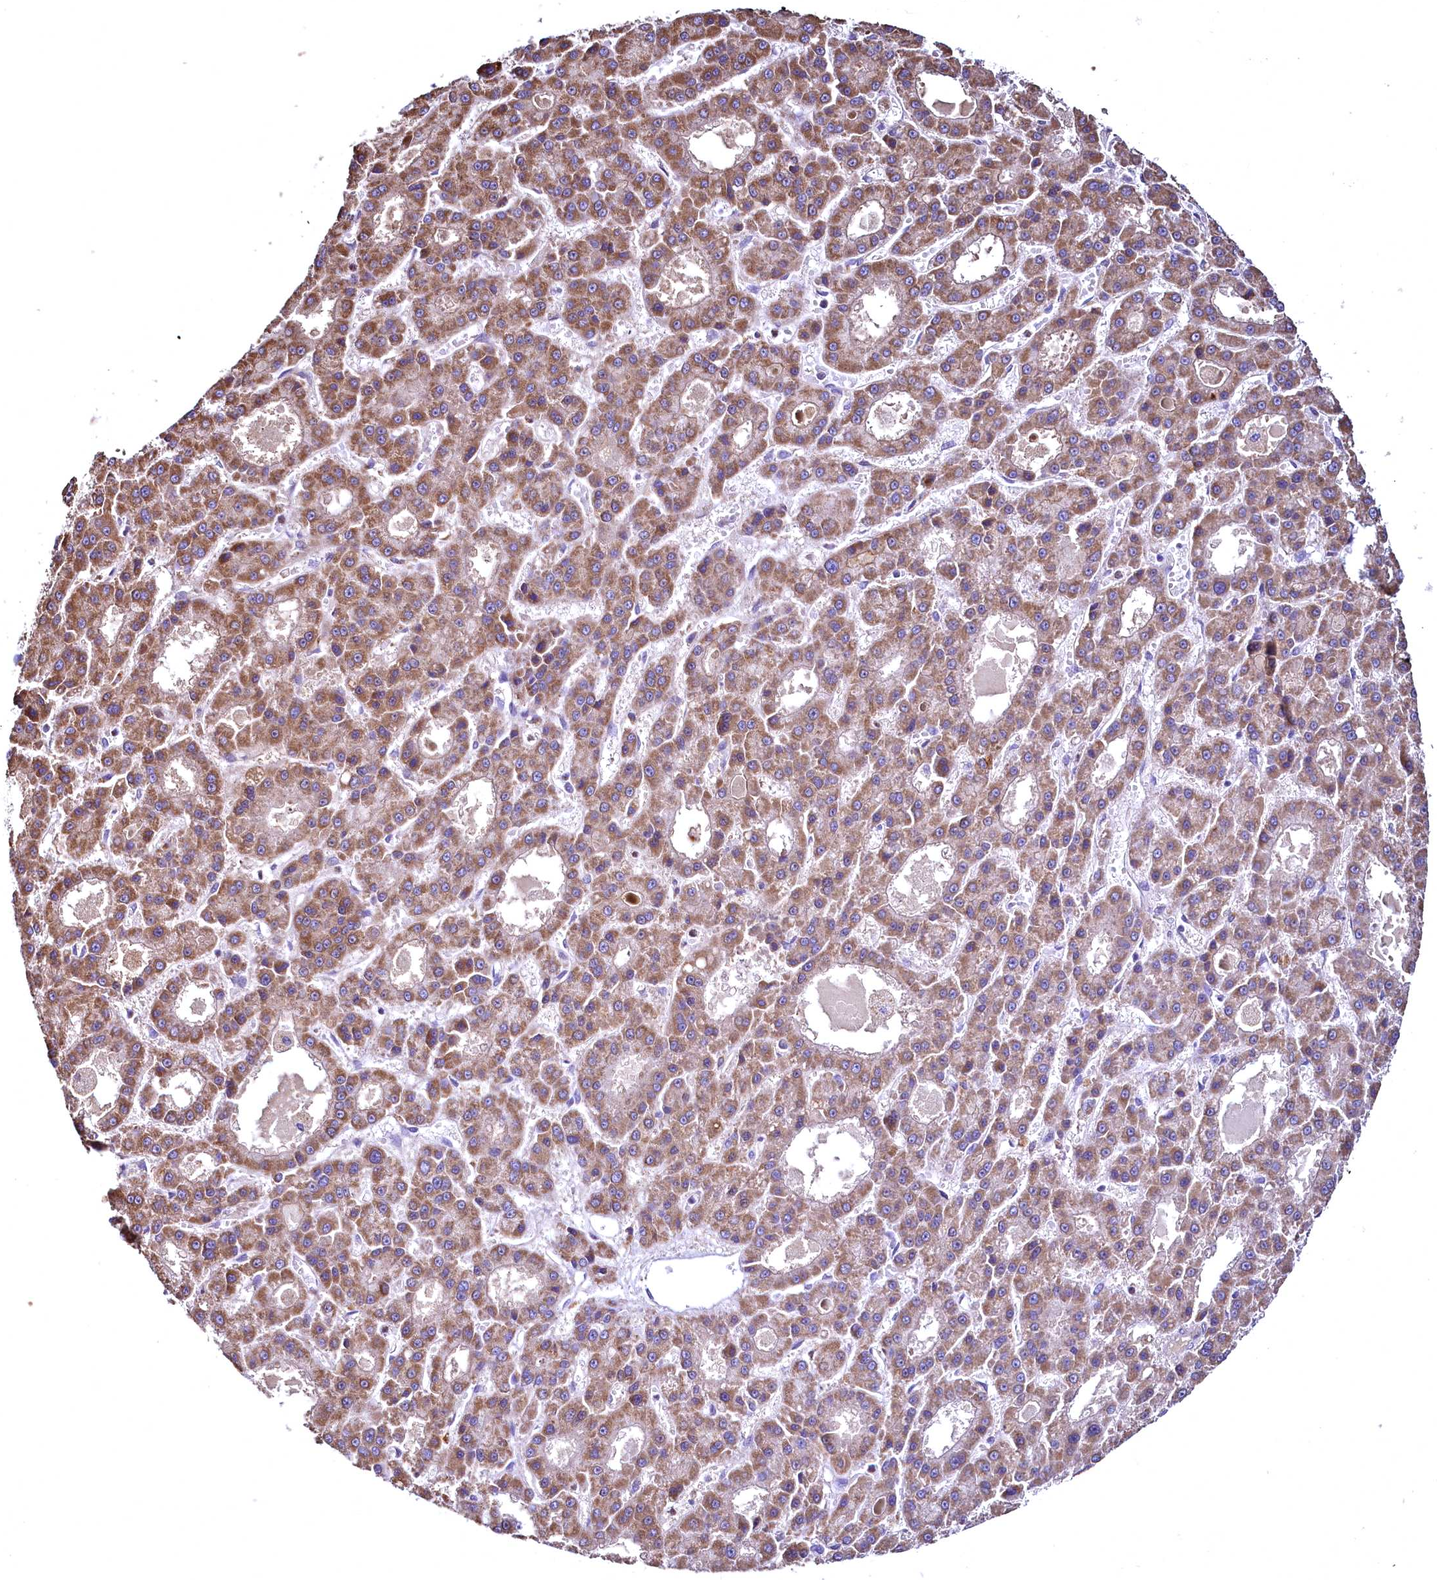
{"staining": {"intensity": "moderate", "quantity": ">75%", "location": "cytoplasmic/membranous"}, "tissue": "liver cancer", "cell_type": "Tumor cells", "image_type": "cancer", "snomed": [{"axis": "morphology", "description": "Carcinoma, Hepatocellular, NOS"}, {"axis": "topography", "description": "Liver"}], "caption": "This is a photomicrograph of immunohistochemistry staining of liver cancer, which shows moderate expression in the cytoplasmic/membranous of tumor cells.", "gene": "TBCEL", "patient": {"sex": "male", "age": 70}}